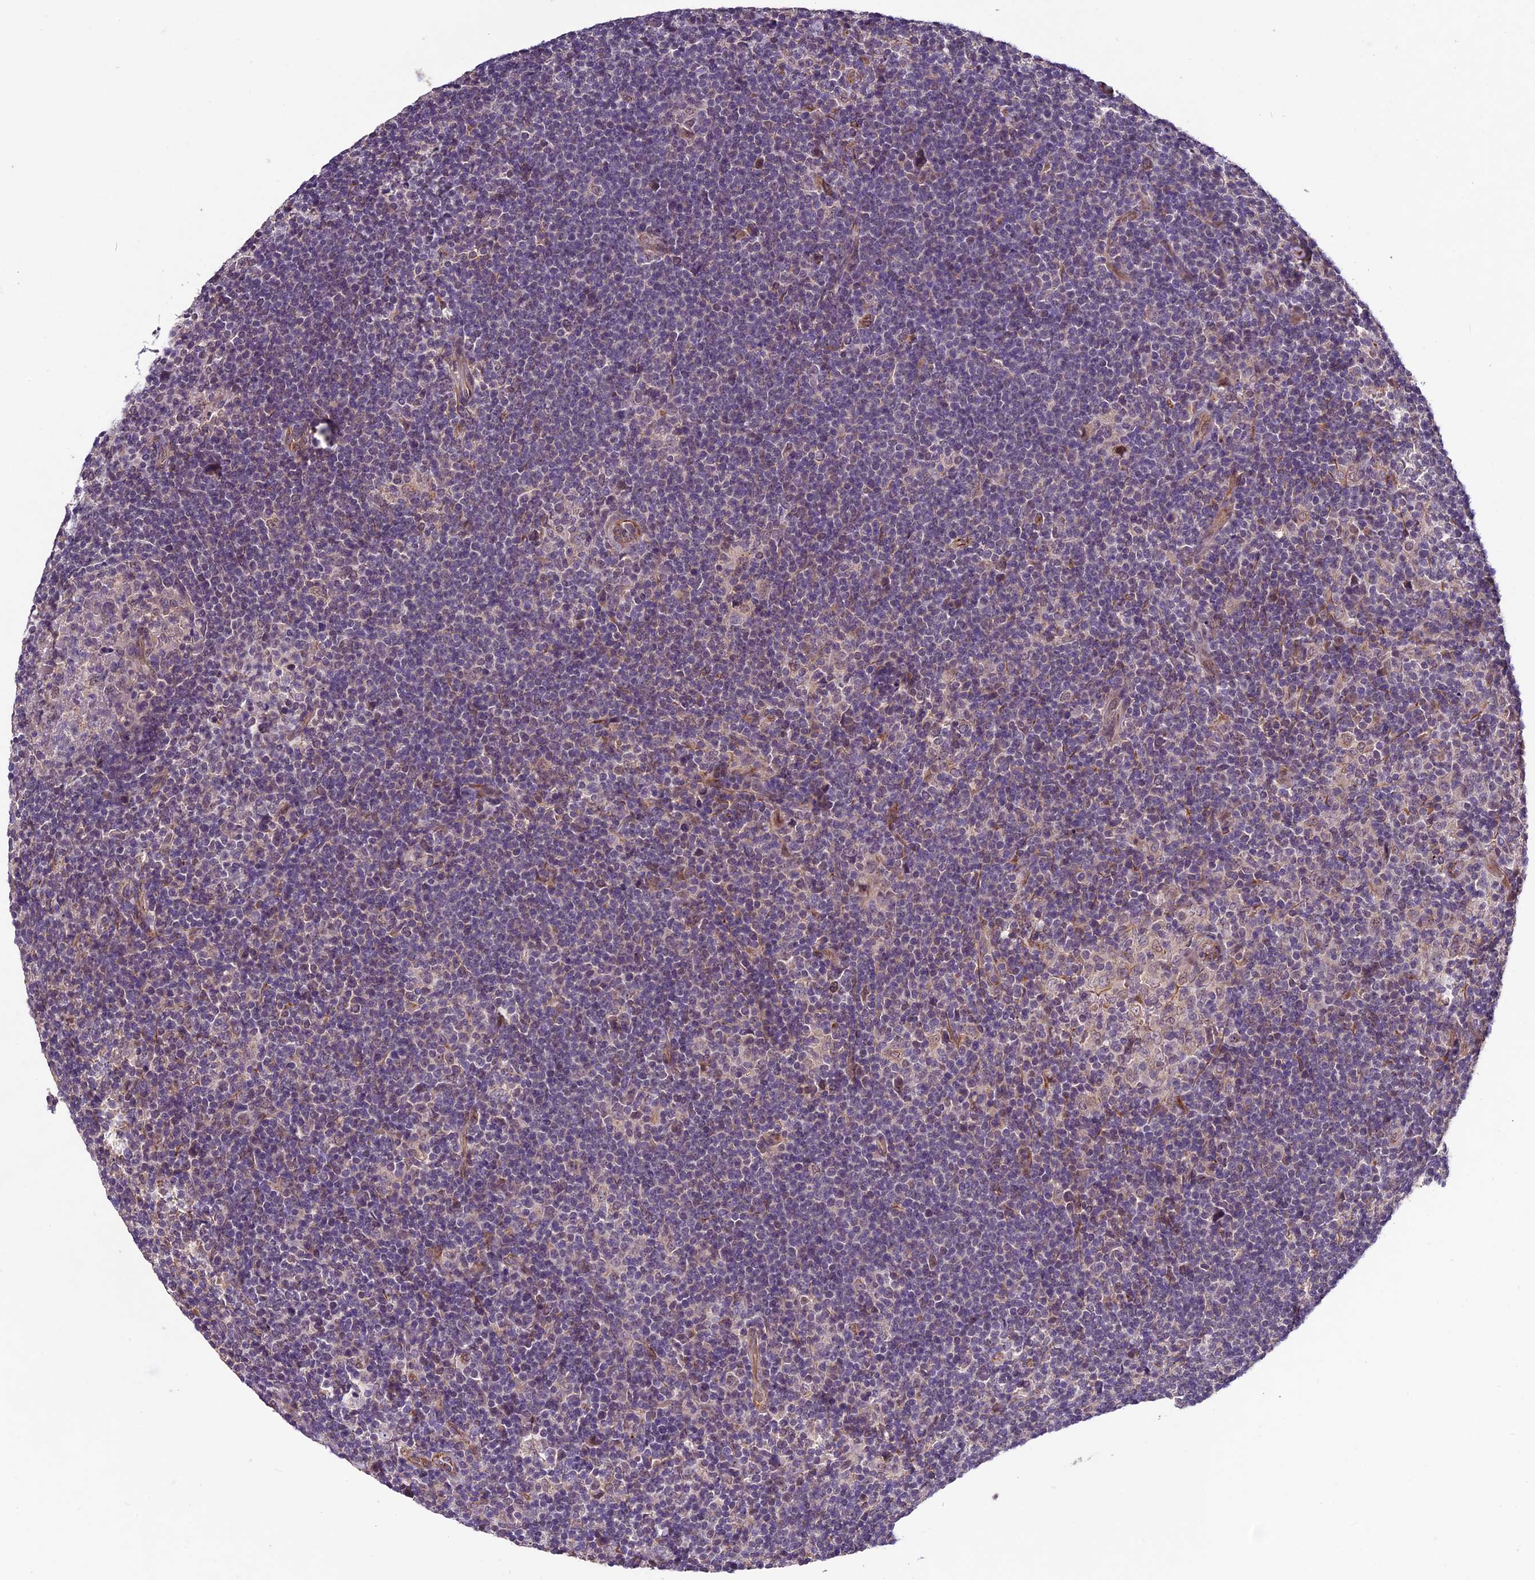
{"staining": {"intensity": "weak", "quantity": "25%-75%", "location": "nuclear"}, "tissue": "lymphoma", "cell_type": "Tumor cells", "image_type": "cancer", "snomed": [{"axis": "morphology", "description": "Hodgkin's disease, NOS"}, {"axis": "topography", "description": "Lymph node"}], "caption": "Tumor cells demonstrate low levels of weak nuclear positivity in approximately 25%-75% of cells in lymphoma.", "gene": "C3orf70", "patient": {"sex": "female", "age": 57}}